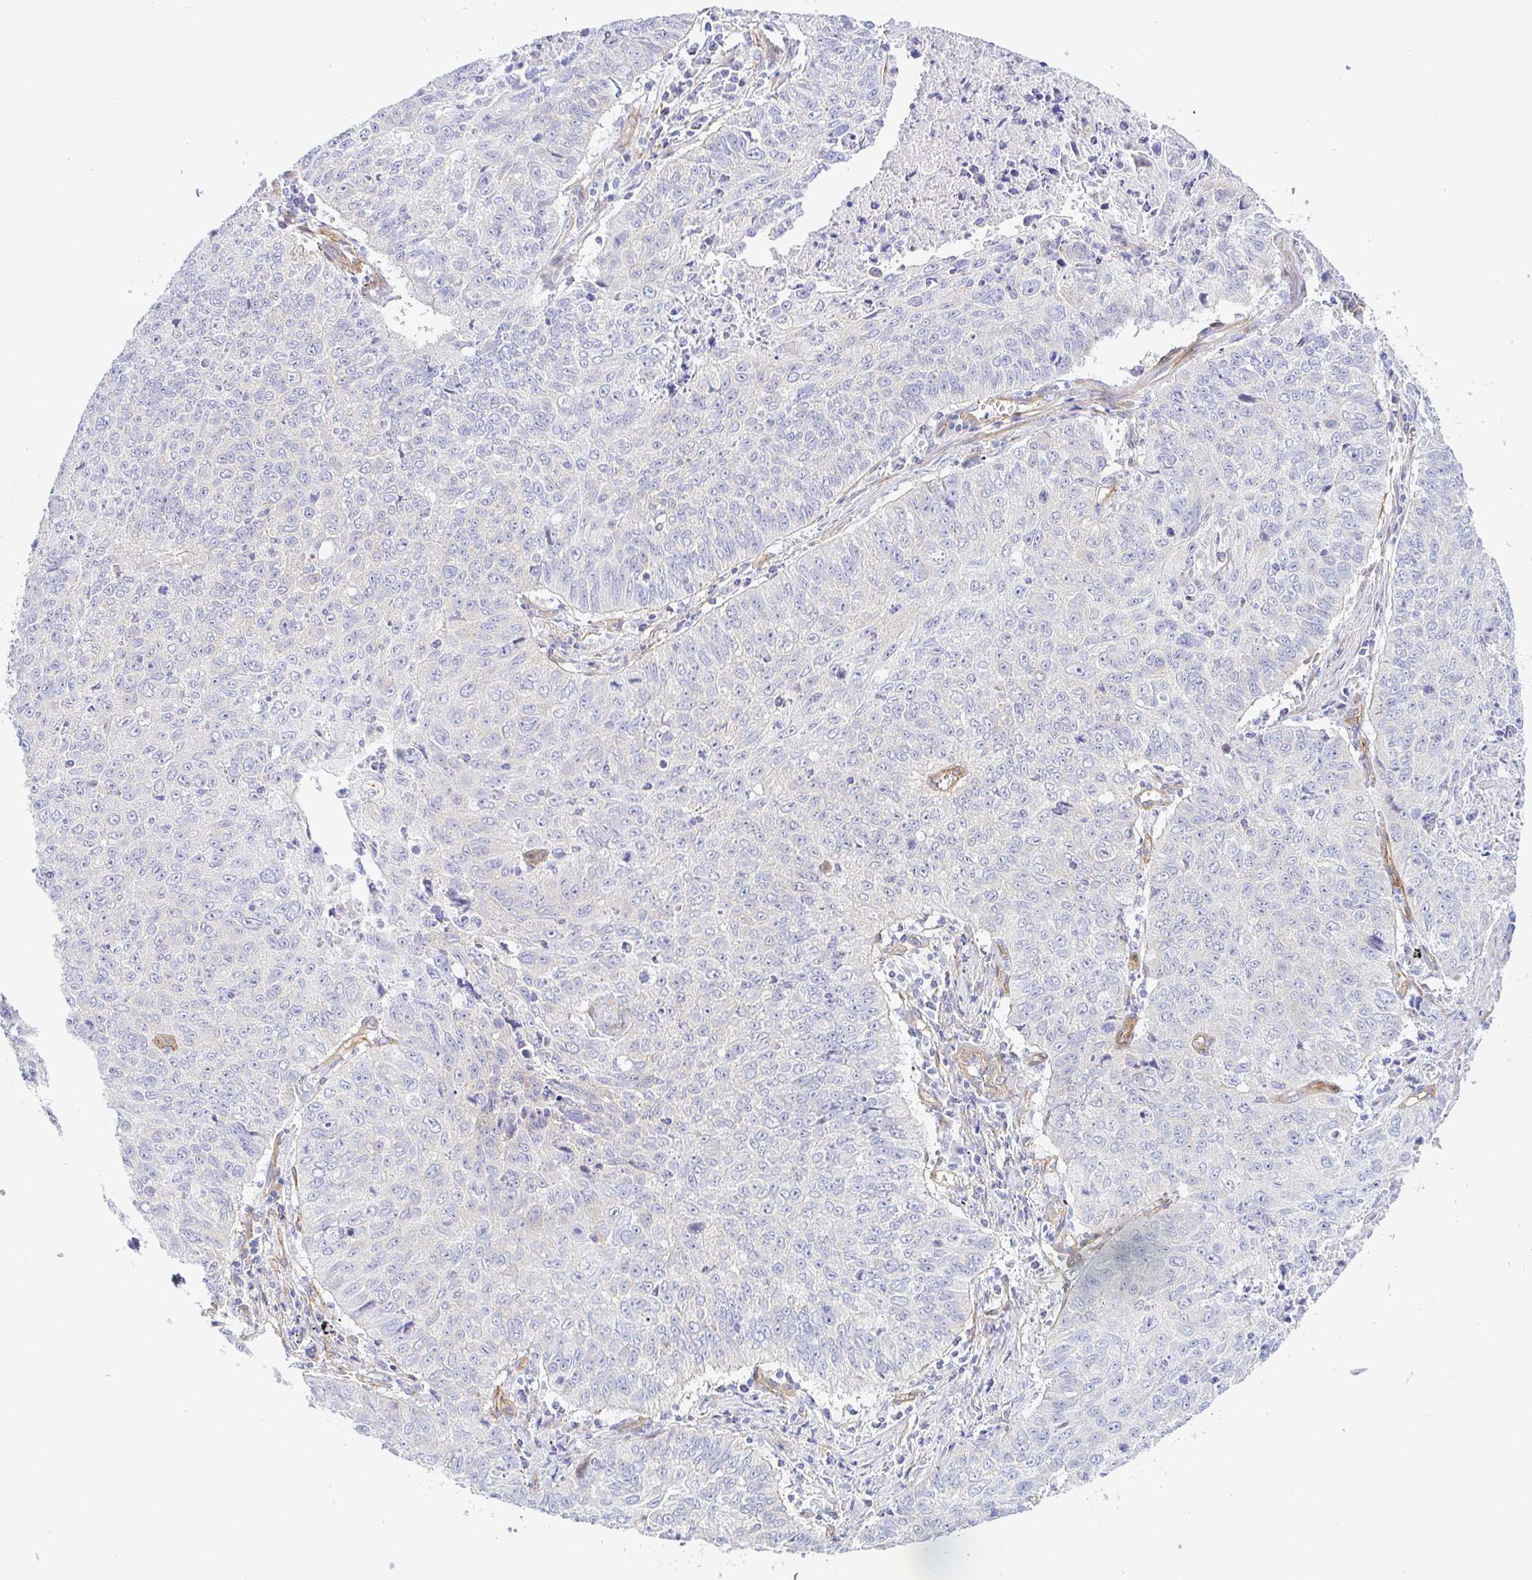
{"staining": {"intensity": "negative", "quantity": "none", "location": "none"}, "tissue": "lung cancer", "cell_type": "Tumor cells", "image_type": "cancer", "snomed": [{"axis": "morphology", "description": "Normal morphology"}, {"axis": "morphology", "description": "Aneuploidy"}, {"axis": "morphology", "description": "Squamous cell carcinoma, NOS"}, {"axis": "topography", "description": "Lymph node"}, {"axis": "topography", "description": "Lung"}], "caption": "Tumor cells are negative for protein expression in human aneuploidy (lung). The staining is performed using DAB (3,3'-diaminobenzidine) brown chromogen with nuclei counter-stained in using hematoxylin.", "gene": "ARL4D", "patient": {"sex": "female", "age": 76}}